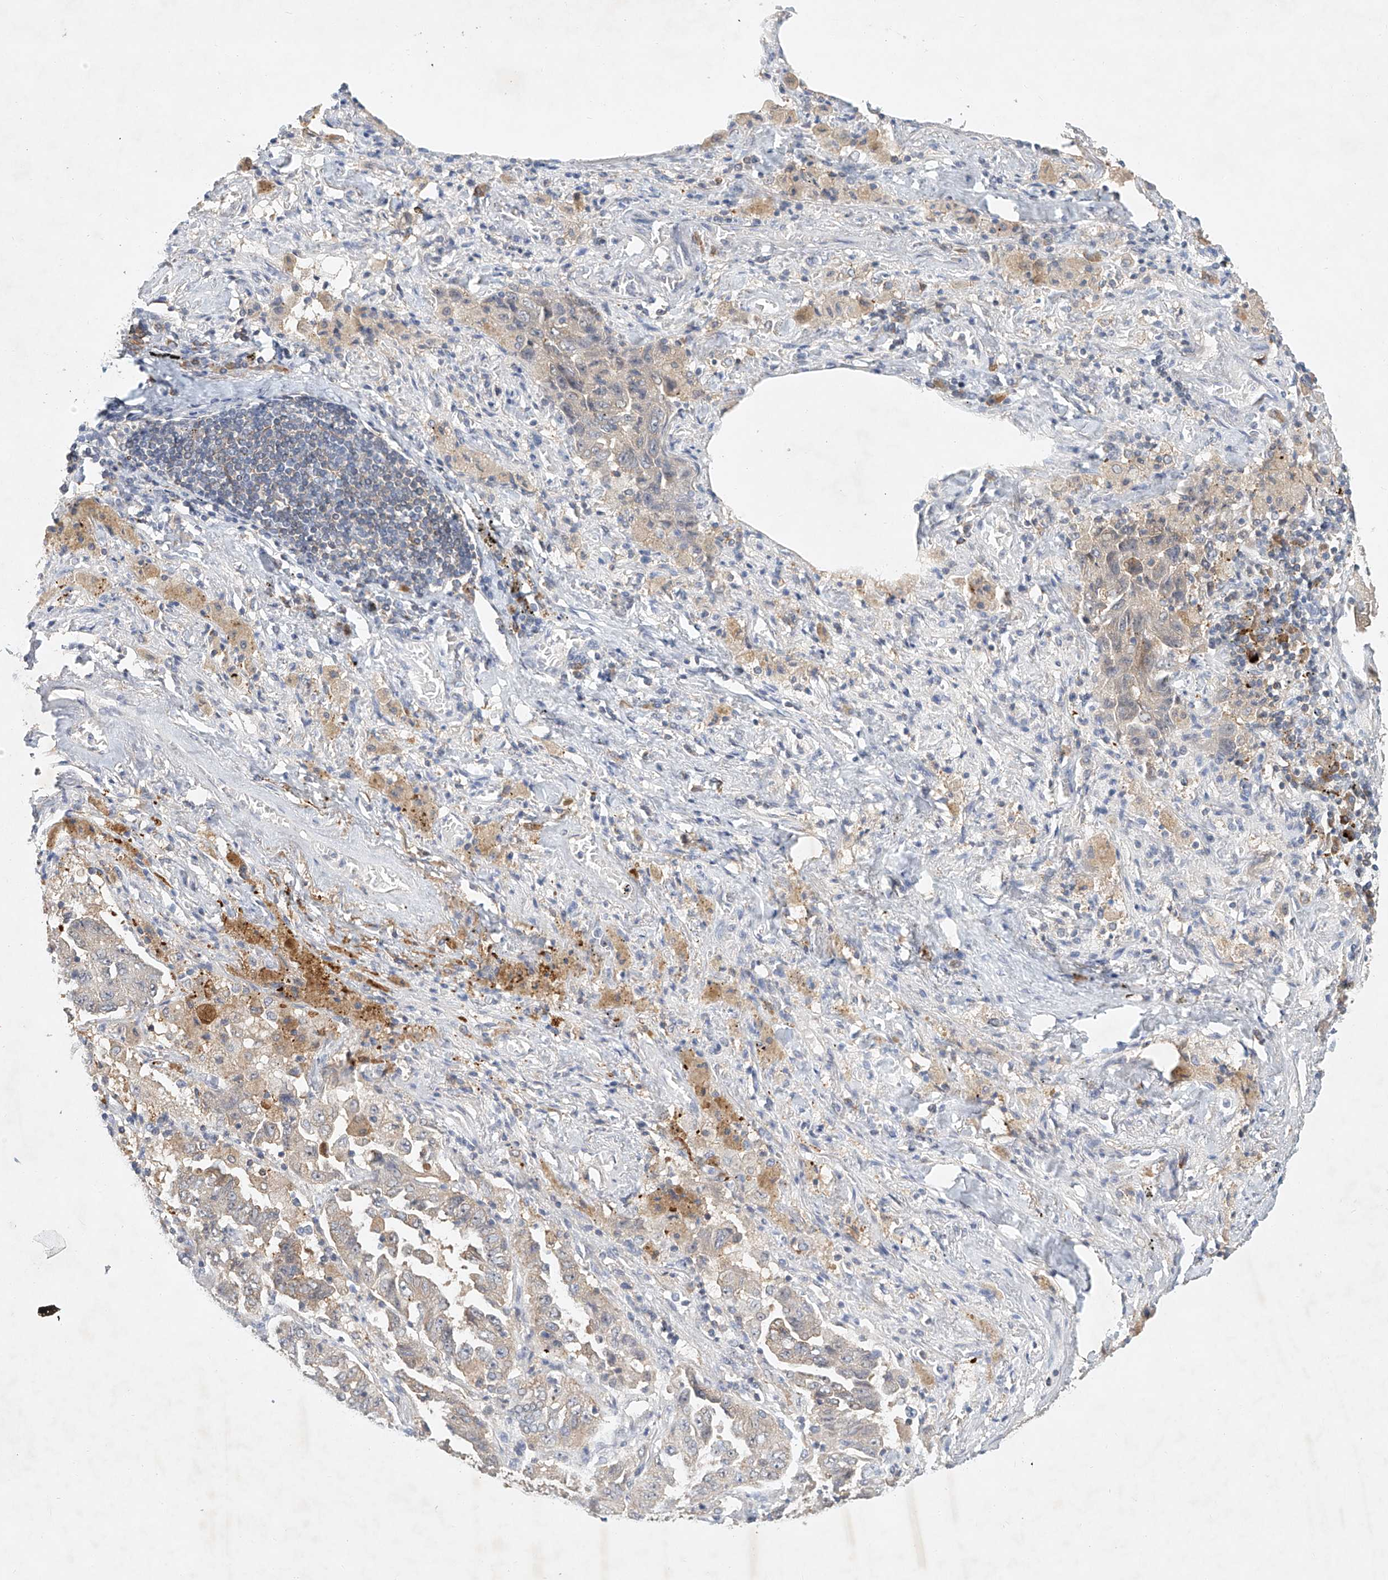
{"staining": {"intensity": "weak", "quantity": "<25%", "location": "cytoplasmic/membranous"}, "tissue": "lung cancer", "cell_type": "Tumor cells", "image_type": "cancer", "snomed": [{"axis": "morphology", "description": "Adenocarcinoma, NOS"}, {"axis": "topography", "description": "Lung"}], "caption": "Immunohistochemistry (IHC) of lung cancer (adenocarcinoma) shows no positivity in tumor cells. (Stains: DAB (3,3'-diaminobenzidine) IHC with hematoxylin counter stain, Microscopy: brightfield microscopy at high magnification).", "gene": "CARMIL1", "patient": {"sex": "female", "age": 51}}